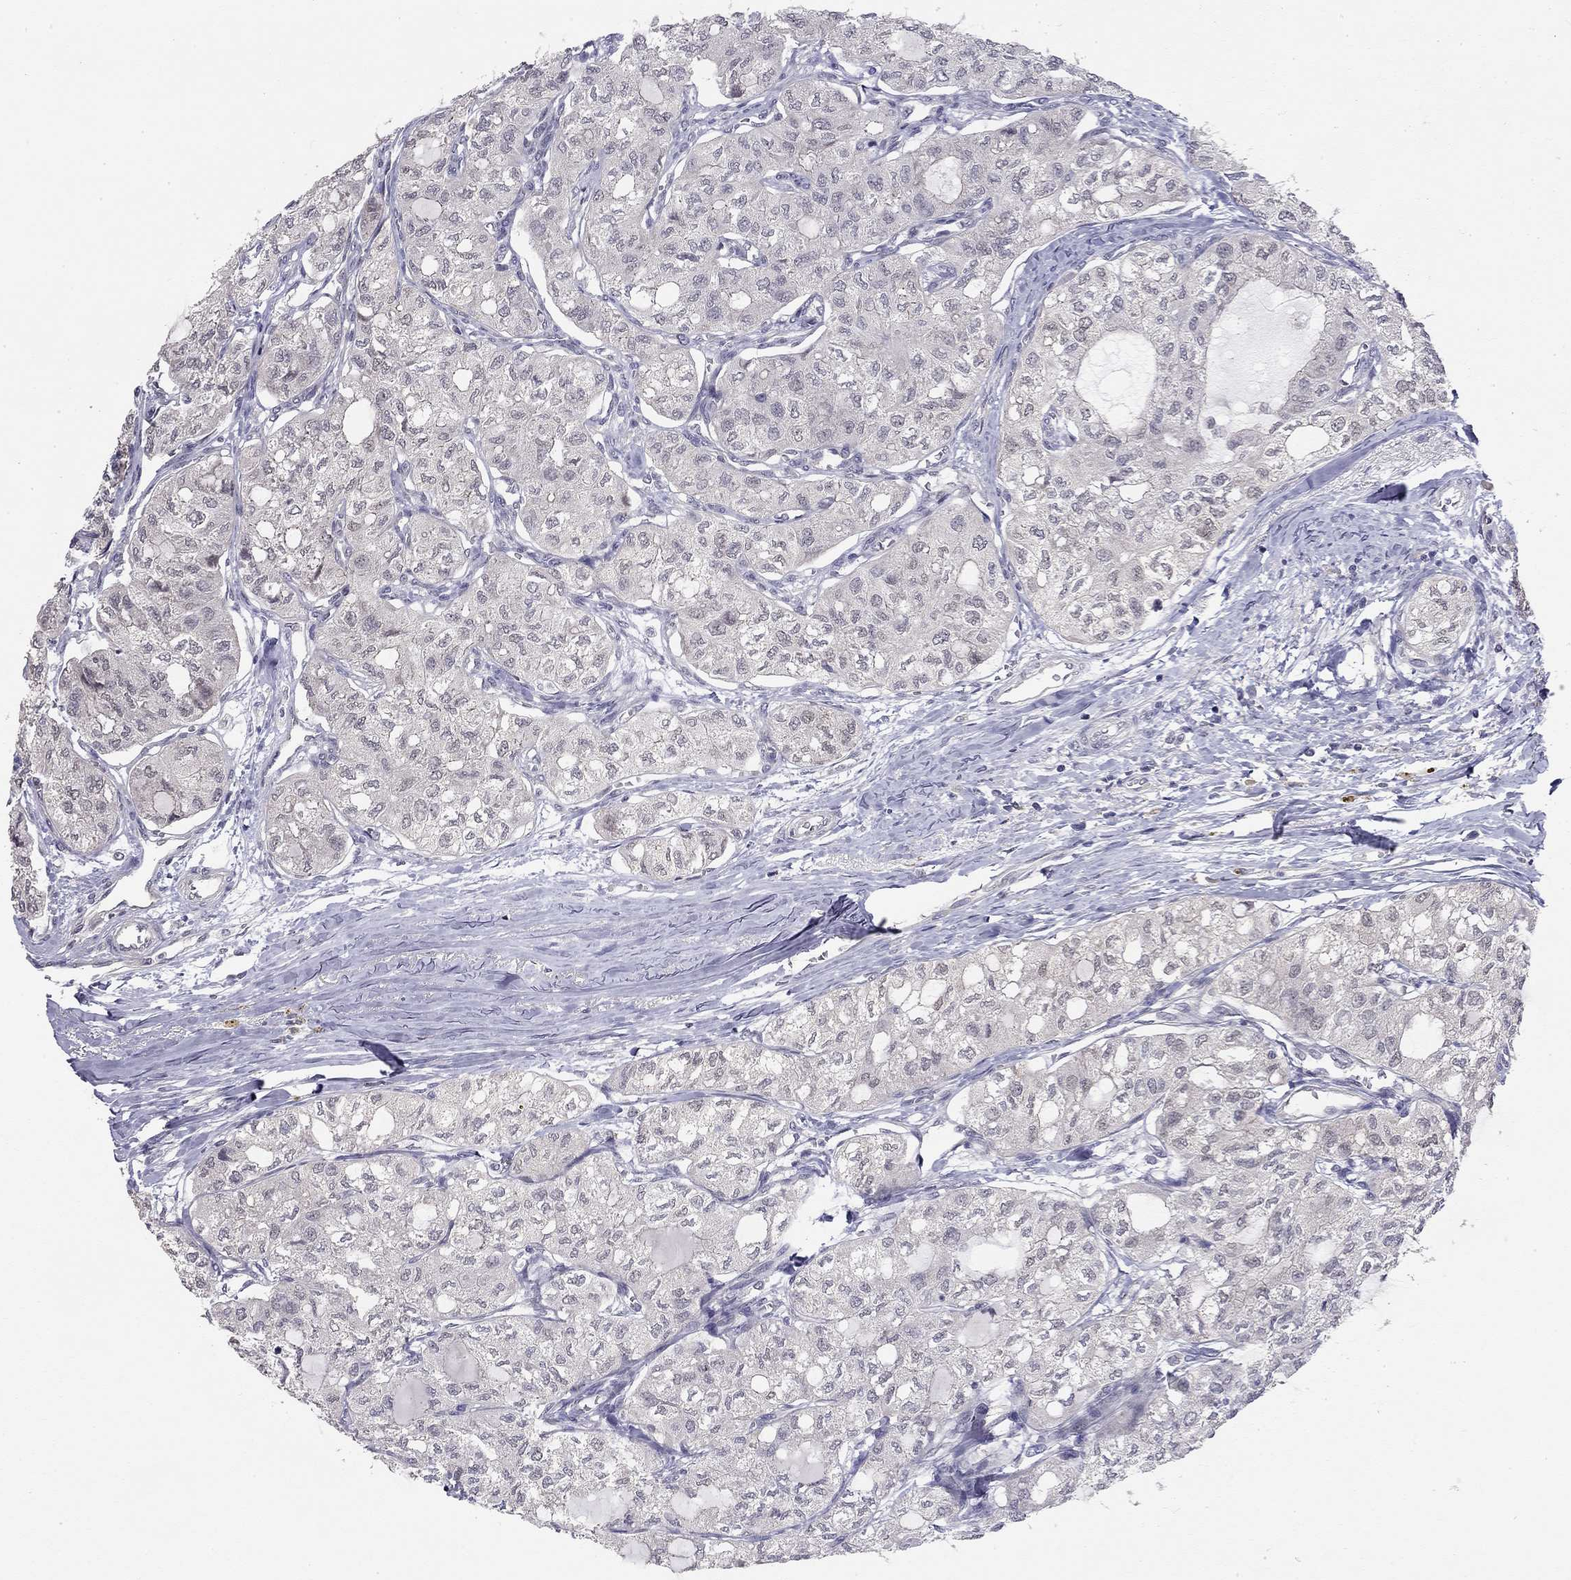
{"staining": {"intensity": "negative", "quantity": "none", "location": "none"}, "tissue": "thyroid cancer", "cell_type": "Tumor cells", "image_type": "cancer", "snomed": [{"axis": "morphology", "description": "Follicular adenoma carcinoma, NOS"}, {"axis": "topography", "description": "Thyroid gland"}], "caption": "The IHC photomicrograph has no significant positivity in tumor cells of thyroid cancer tissue.", "gene": "STXBP6", "patient": {"sex": "male", "age": 75}}